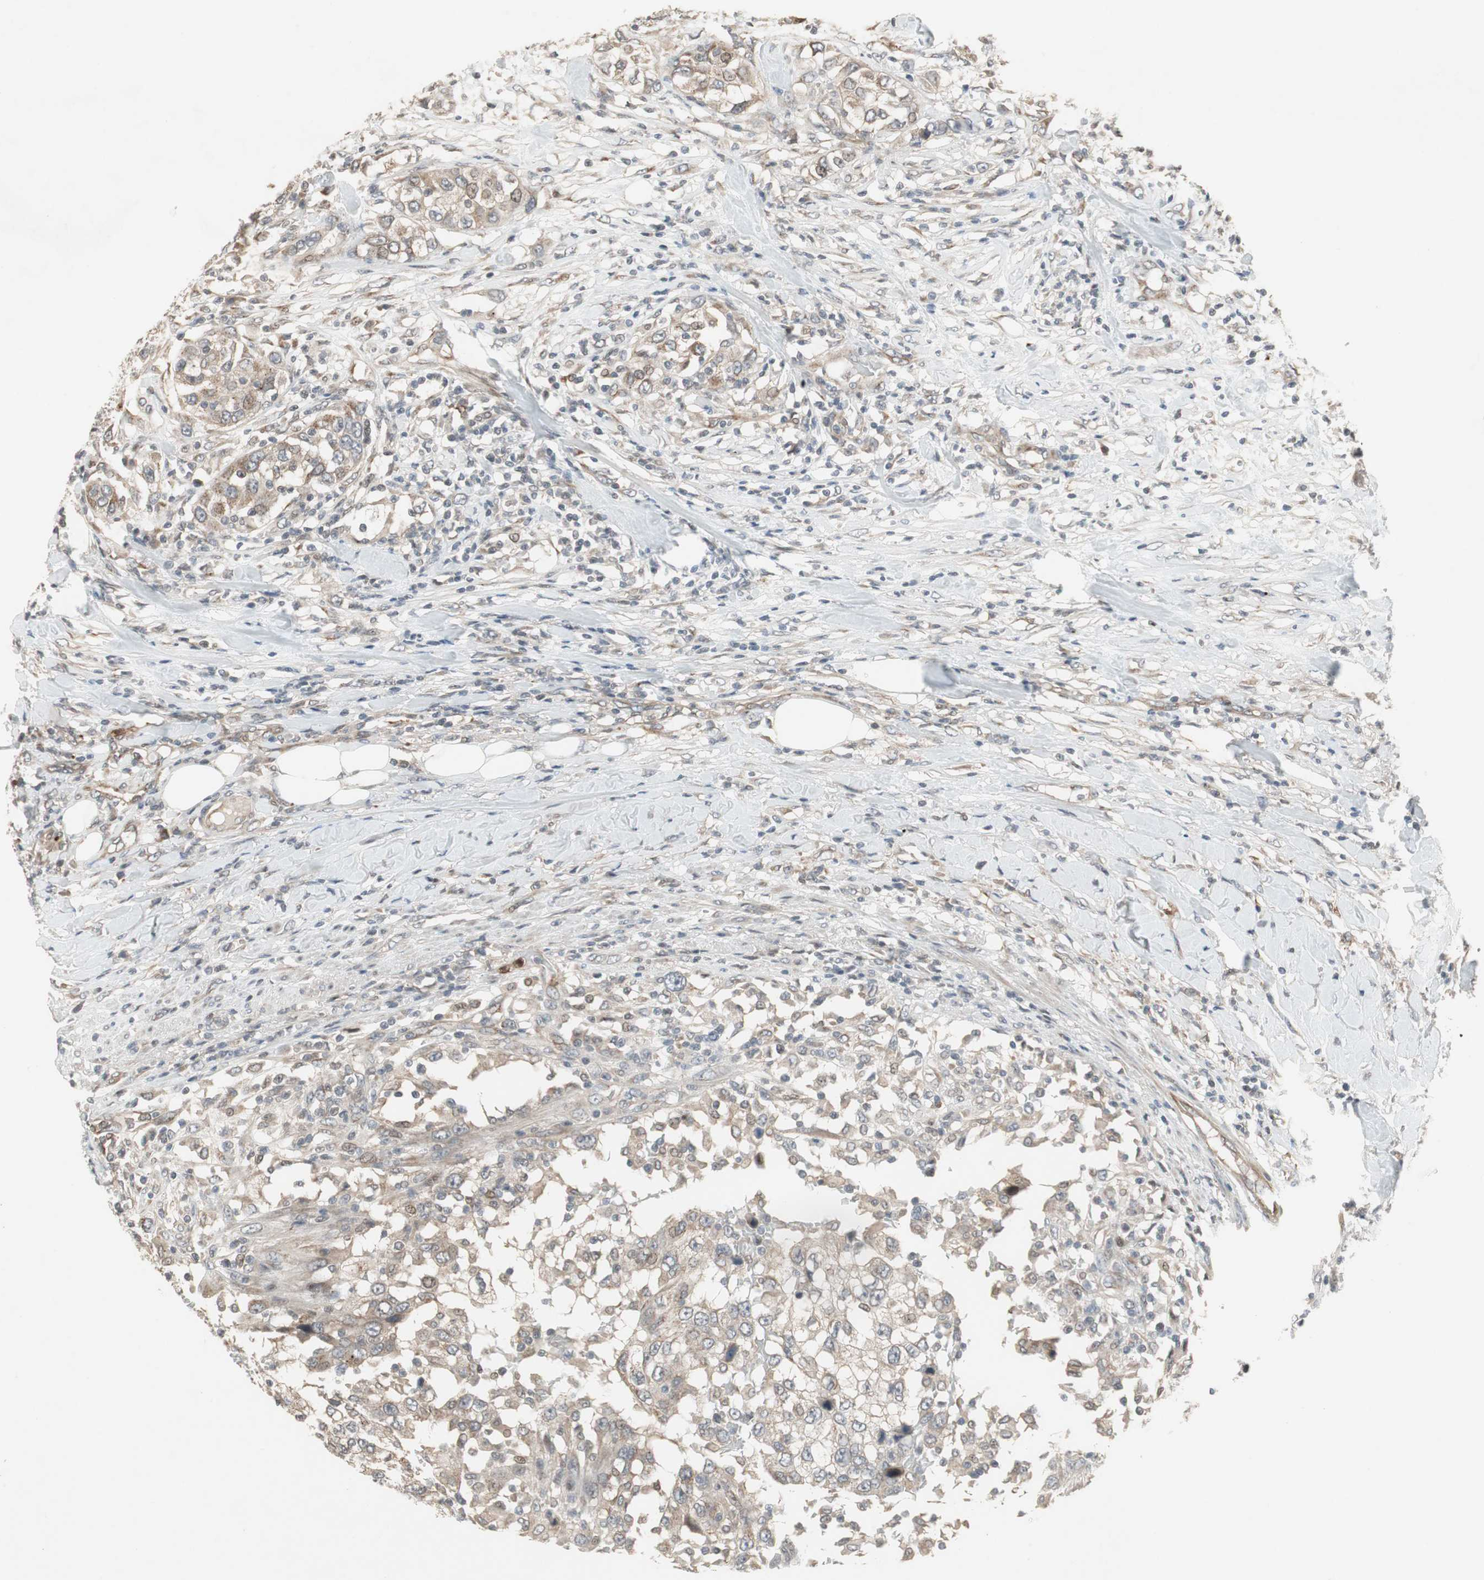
{"staining": {"intensity": "weak", "quantity": "25%-75%", "location": "cytoplasmic/membranous"}, "tissue": "urothelial cancer", "cell_type": "Tumor cells", "image_type": "cancer", "snomed": [{"axis": "morphology", "description": "Urothelial carcinoma, High grade"}, {"axis": "topography", "description": "Urinary bladder"}], "caption": "Urothelial carcinoma (high-grade) stained for a protein shows weak cytoplasmic/membranous positivity in tumor cells.", "gene": "SNX4", "patient": {"sex": "female", "age": 80}}